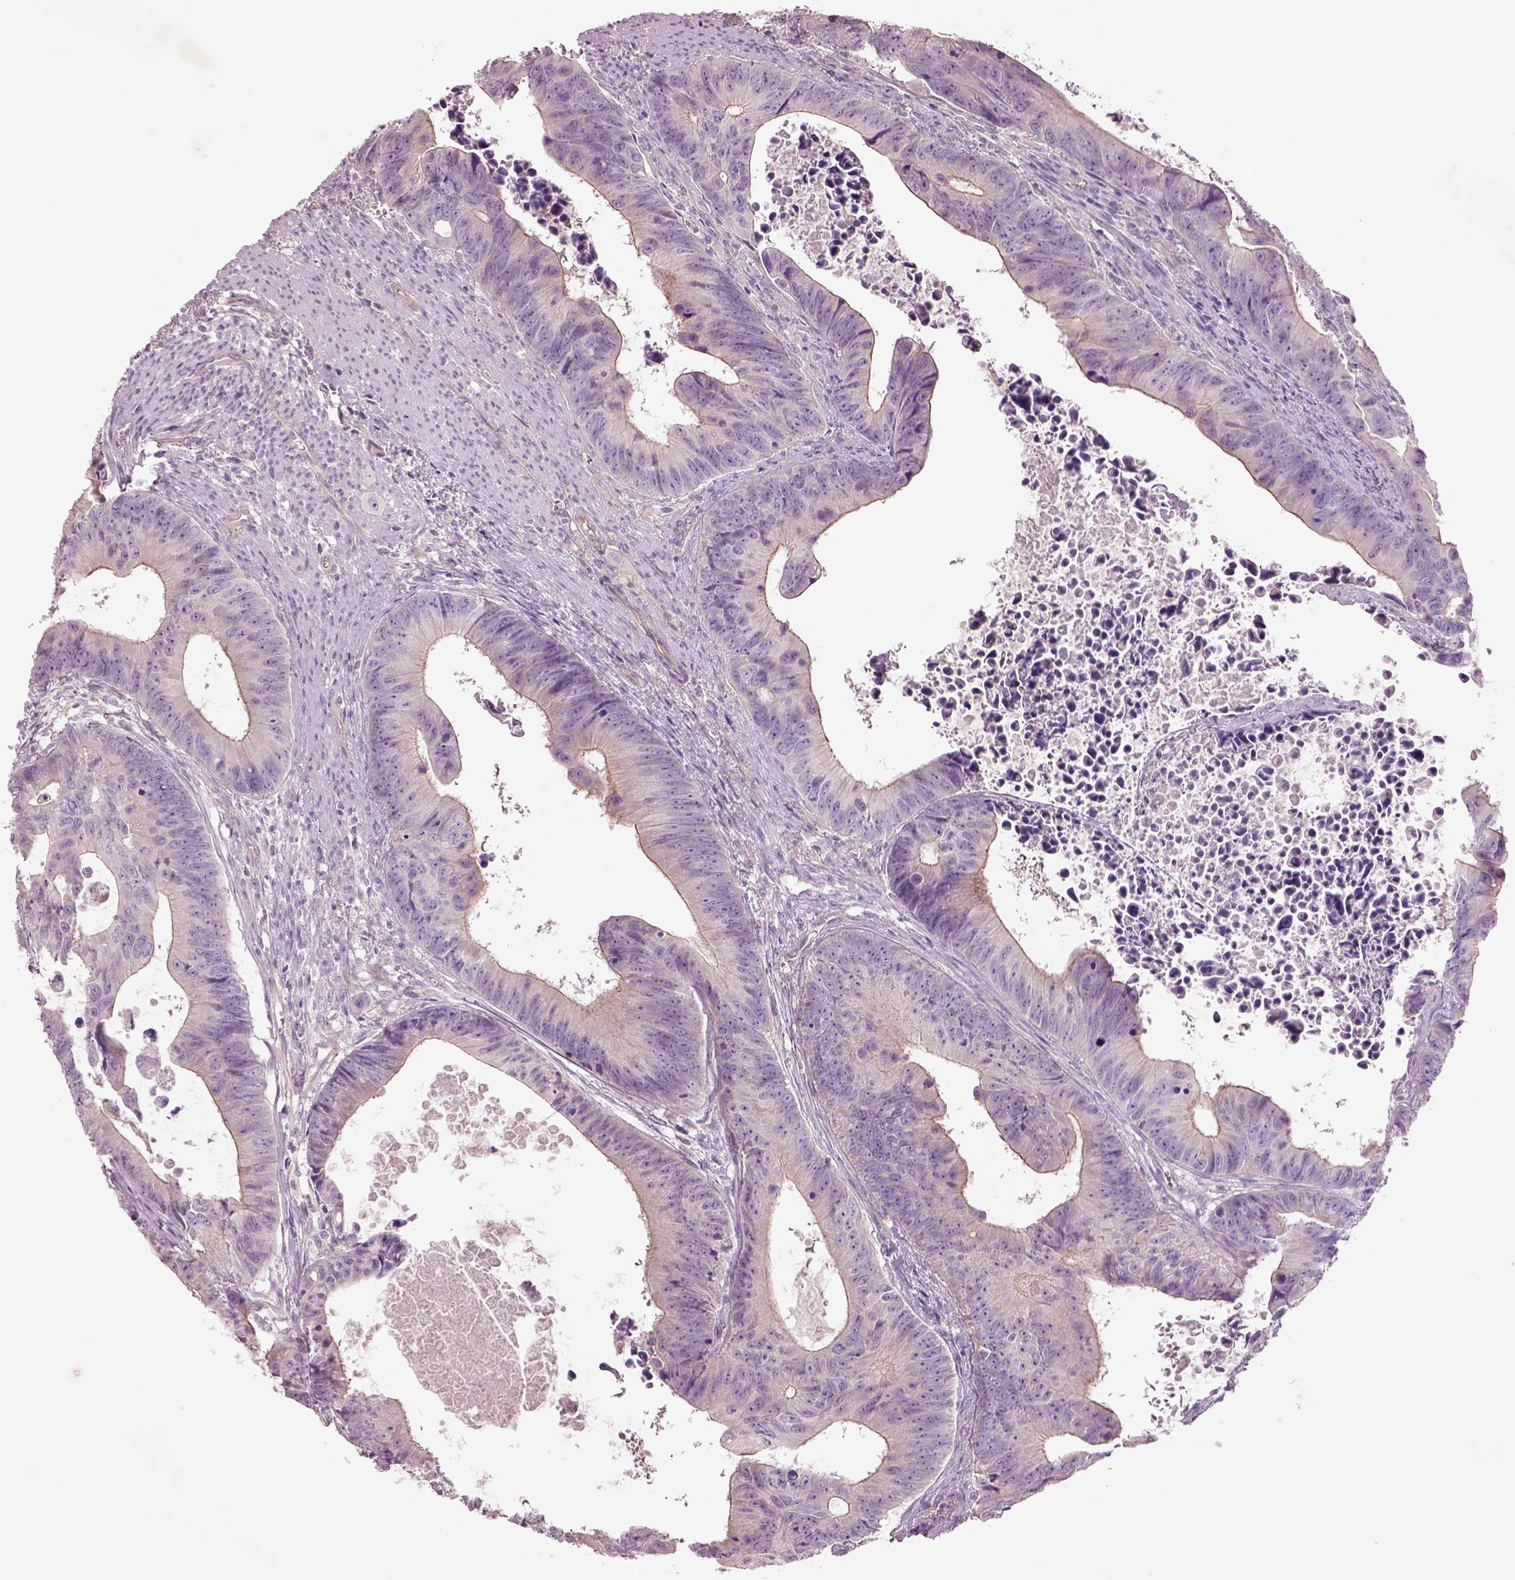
{"staining": {"intensity": "negative", "quantity": "none", "location": "none"}, "tissue": "colorectal cancer", "cell_type": "Tumor cells", "image_type": "cancer", "snomed": [{"axis": "morphology", "description": "Adenocarcinoma, NOS"}, {"axis": "topography", "description": "Colon"}], "caption": "Adenocarcinoma (colorectal) was stained to show a protein in brown. There is no significant staining in tumor cells.", "gene": "DUOXA2", "patient": {"sex": "female", "age": 87}}